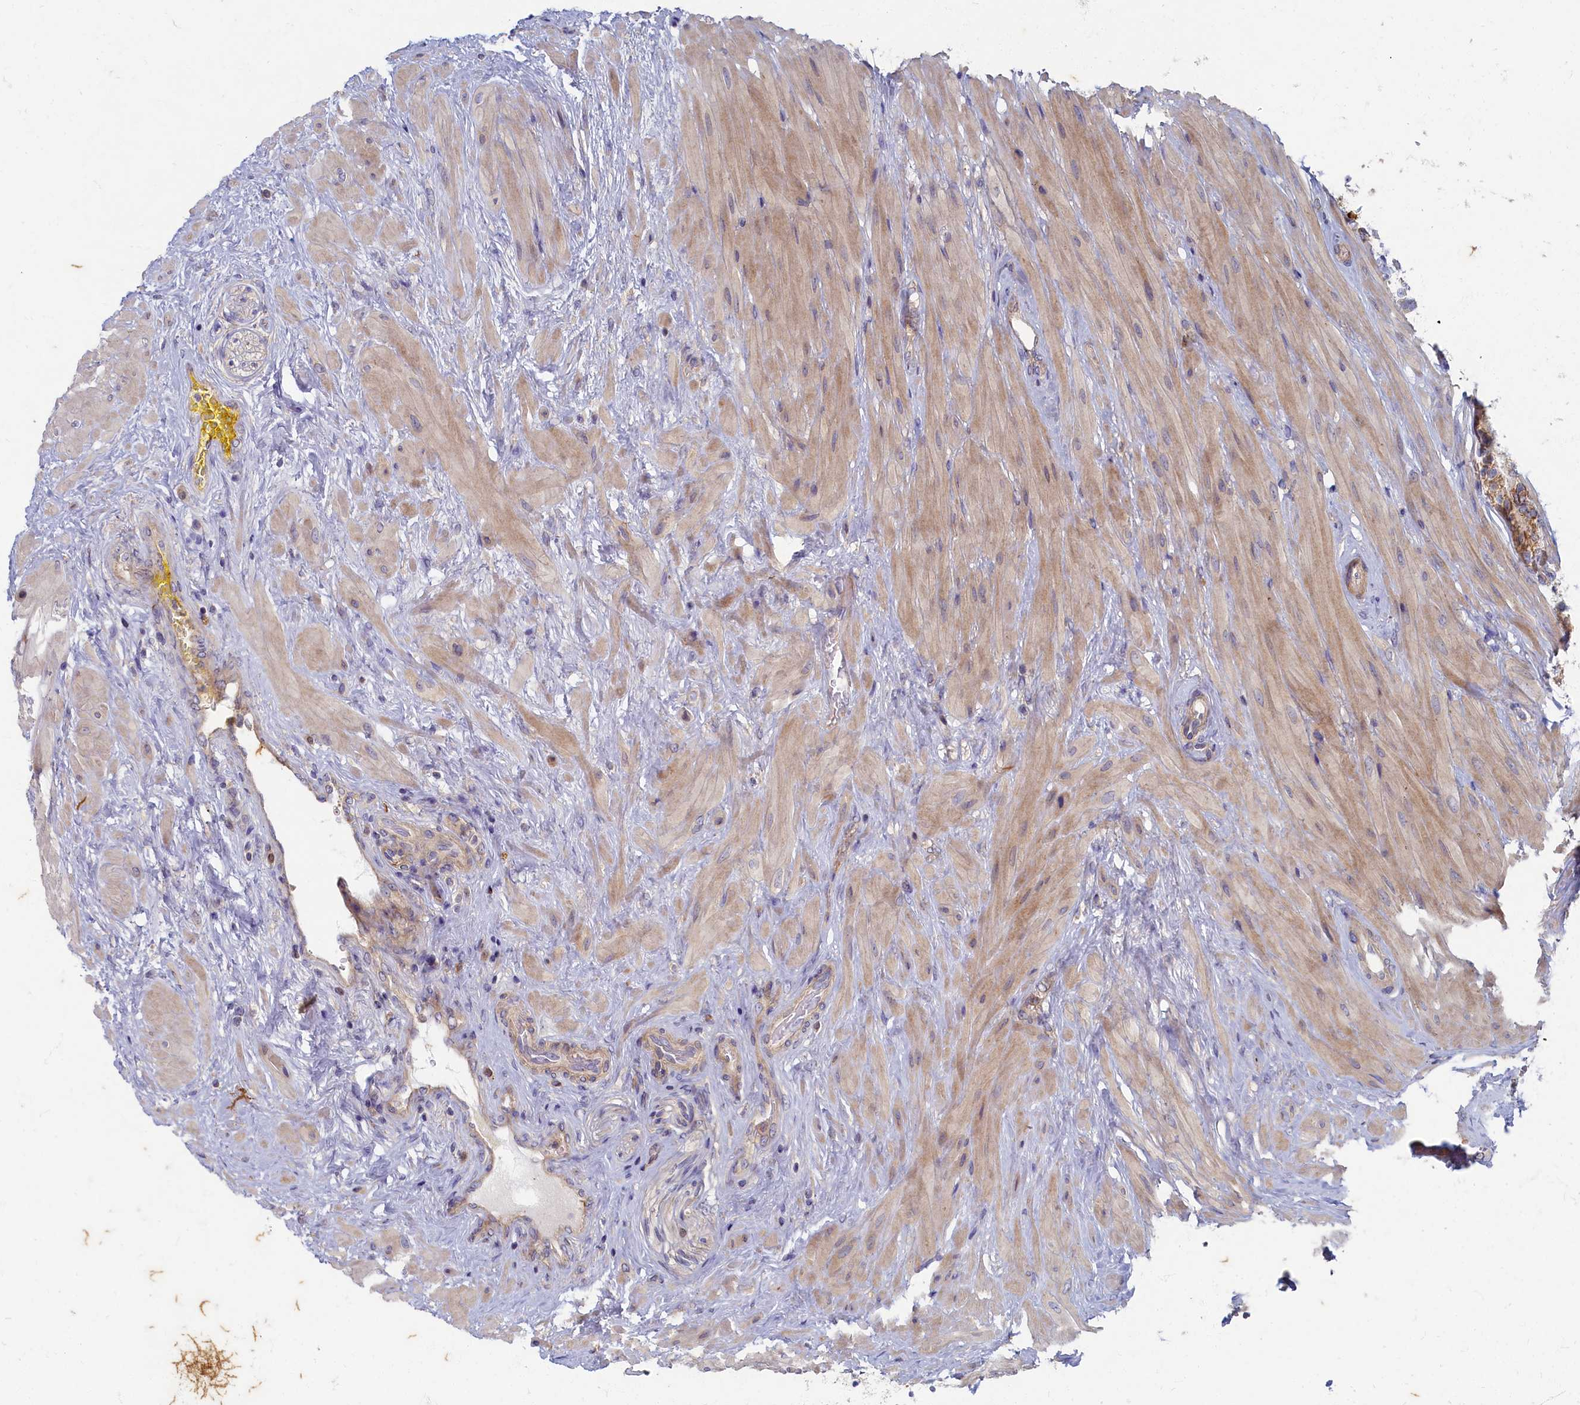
{"staining": {"intensity": "weak", "quantity": ">75%", "location": "cytoplasmic/membranous"}, "tissue": "prostate cancer", "cell_type": "Tumor cells", "image_type": "cancer", "snomed": [{"axis": "morphology", "description": "Adenocarcinoma, High grade"}, {"axis": "topography", "description": "Prostate"}], "caption": "High-magnification brightfield microscopy of prostate adenocarcinoma (high-grade) stained with DAB (3,3'-diaminobenzidine) (brown) and counterstained with hematoxylin (blue). tumor cells exhibit weak cytoplasmic/membranous expression is appreciated in approximately>75% of cells.", "gene": "WDR59", "patient": {"sex": "male", "age": 58}}